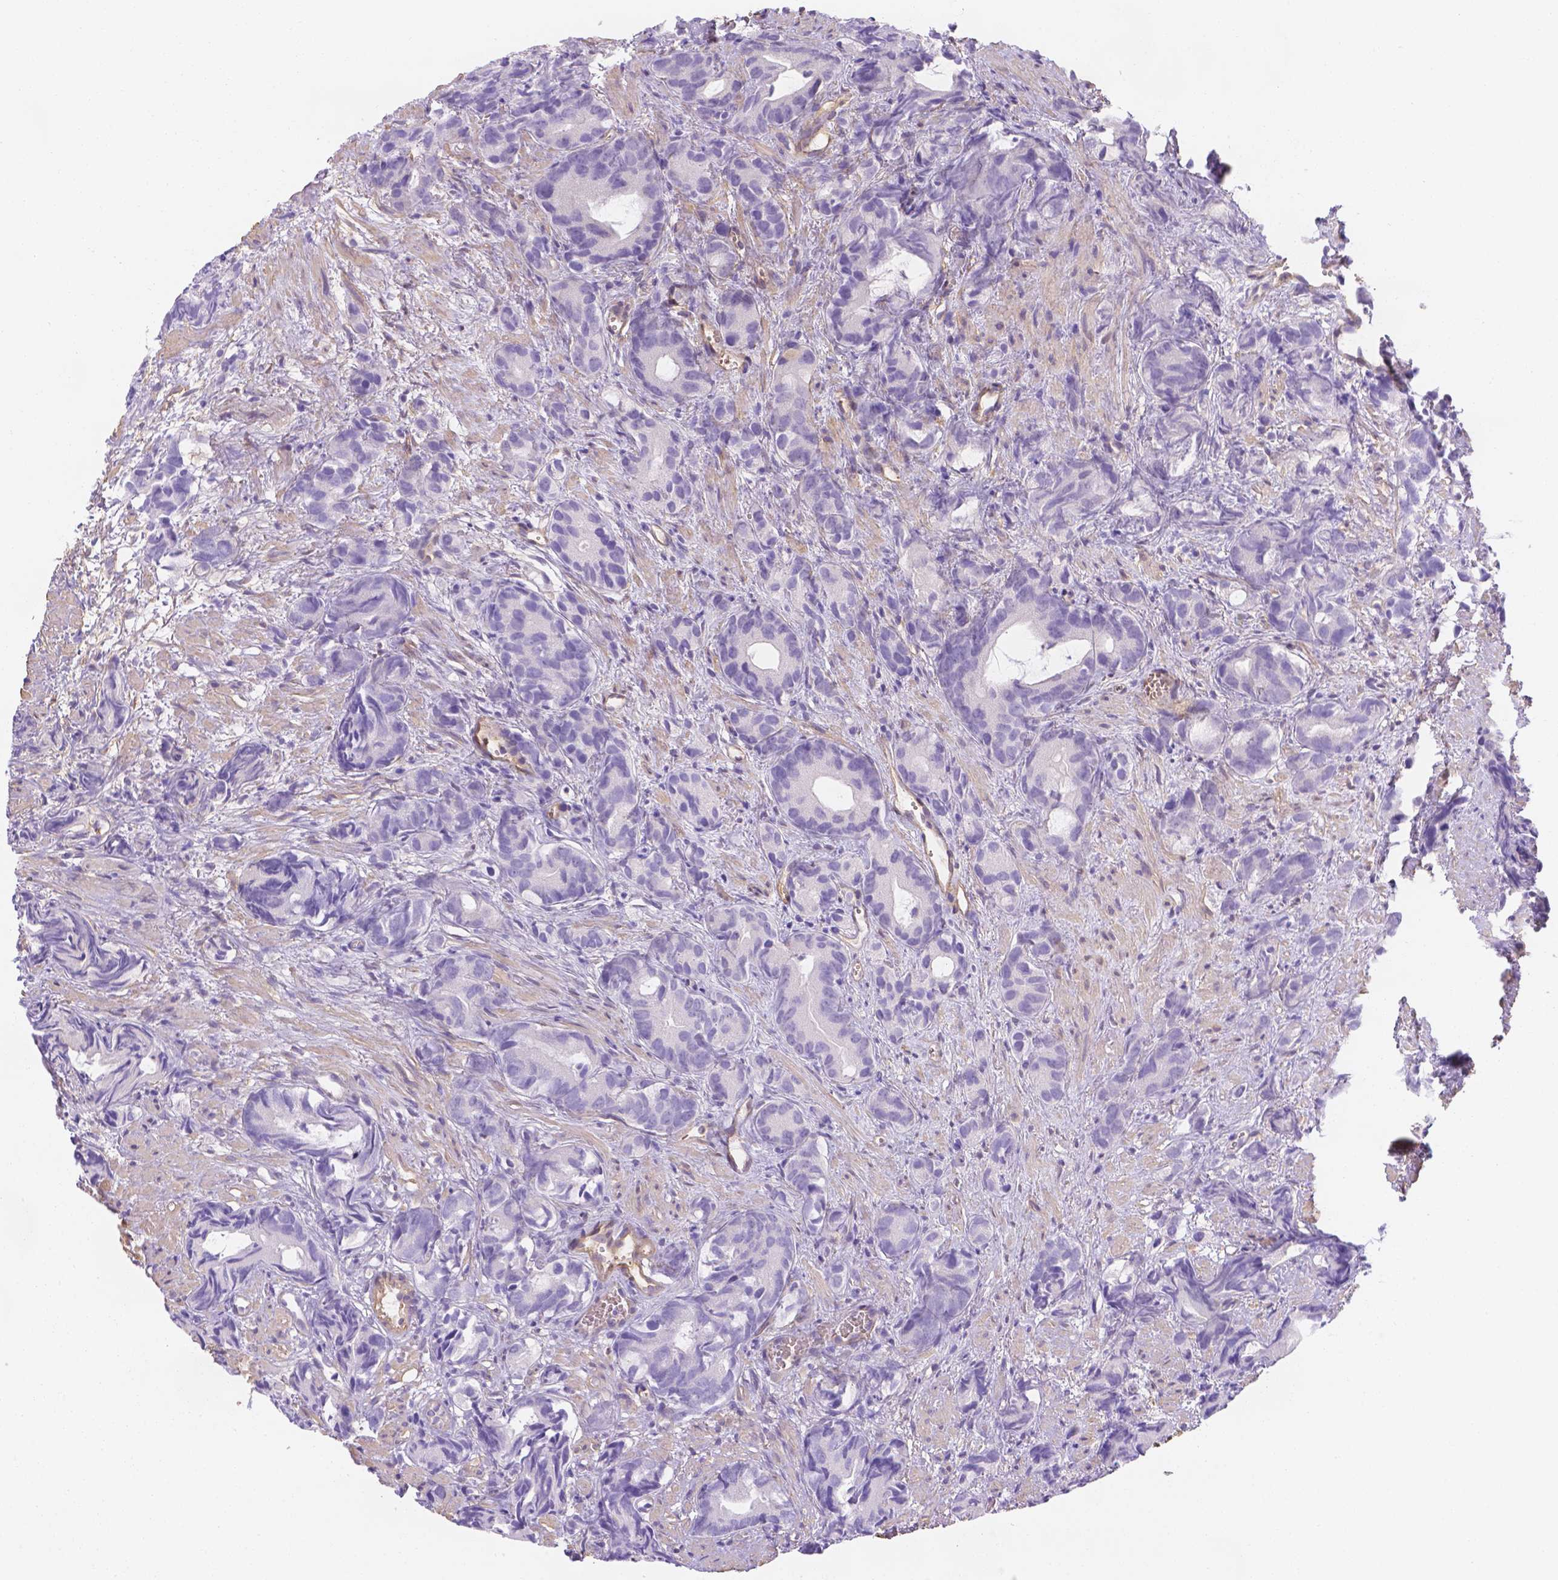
{"staining": {"intensity": "negative", "quantity": "none", "location": "none"}, "tissue": "prostate cancer", "cell_type": "Tumor cells", "image_type": "cancer", "snomed": [{"axis": "morphology", "description": "Adenocarcinoma, High grade"}, {"axis": "topography", "description": "Prostate"}], "caption": "Immunohistochemistry (IHC) histopathology image of neoplastic tissue: high-grade adenocarcinoma (prostate) stained with DAB reveals no significant protein staining in tumor cells.", "gene": "SLC40A1", "patient": {"sex": "male", "age": 84}}